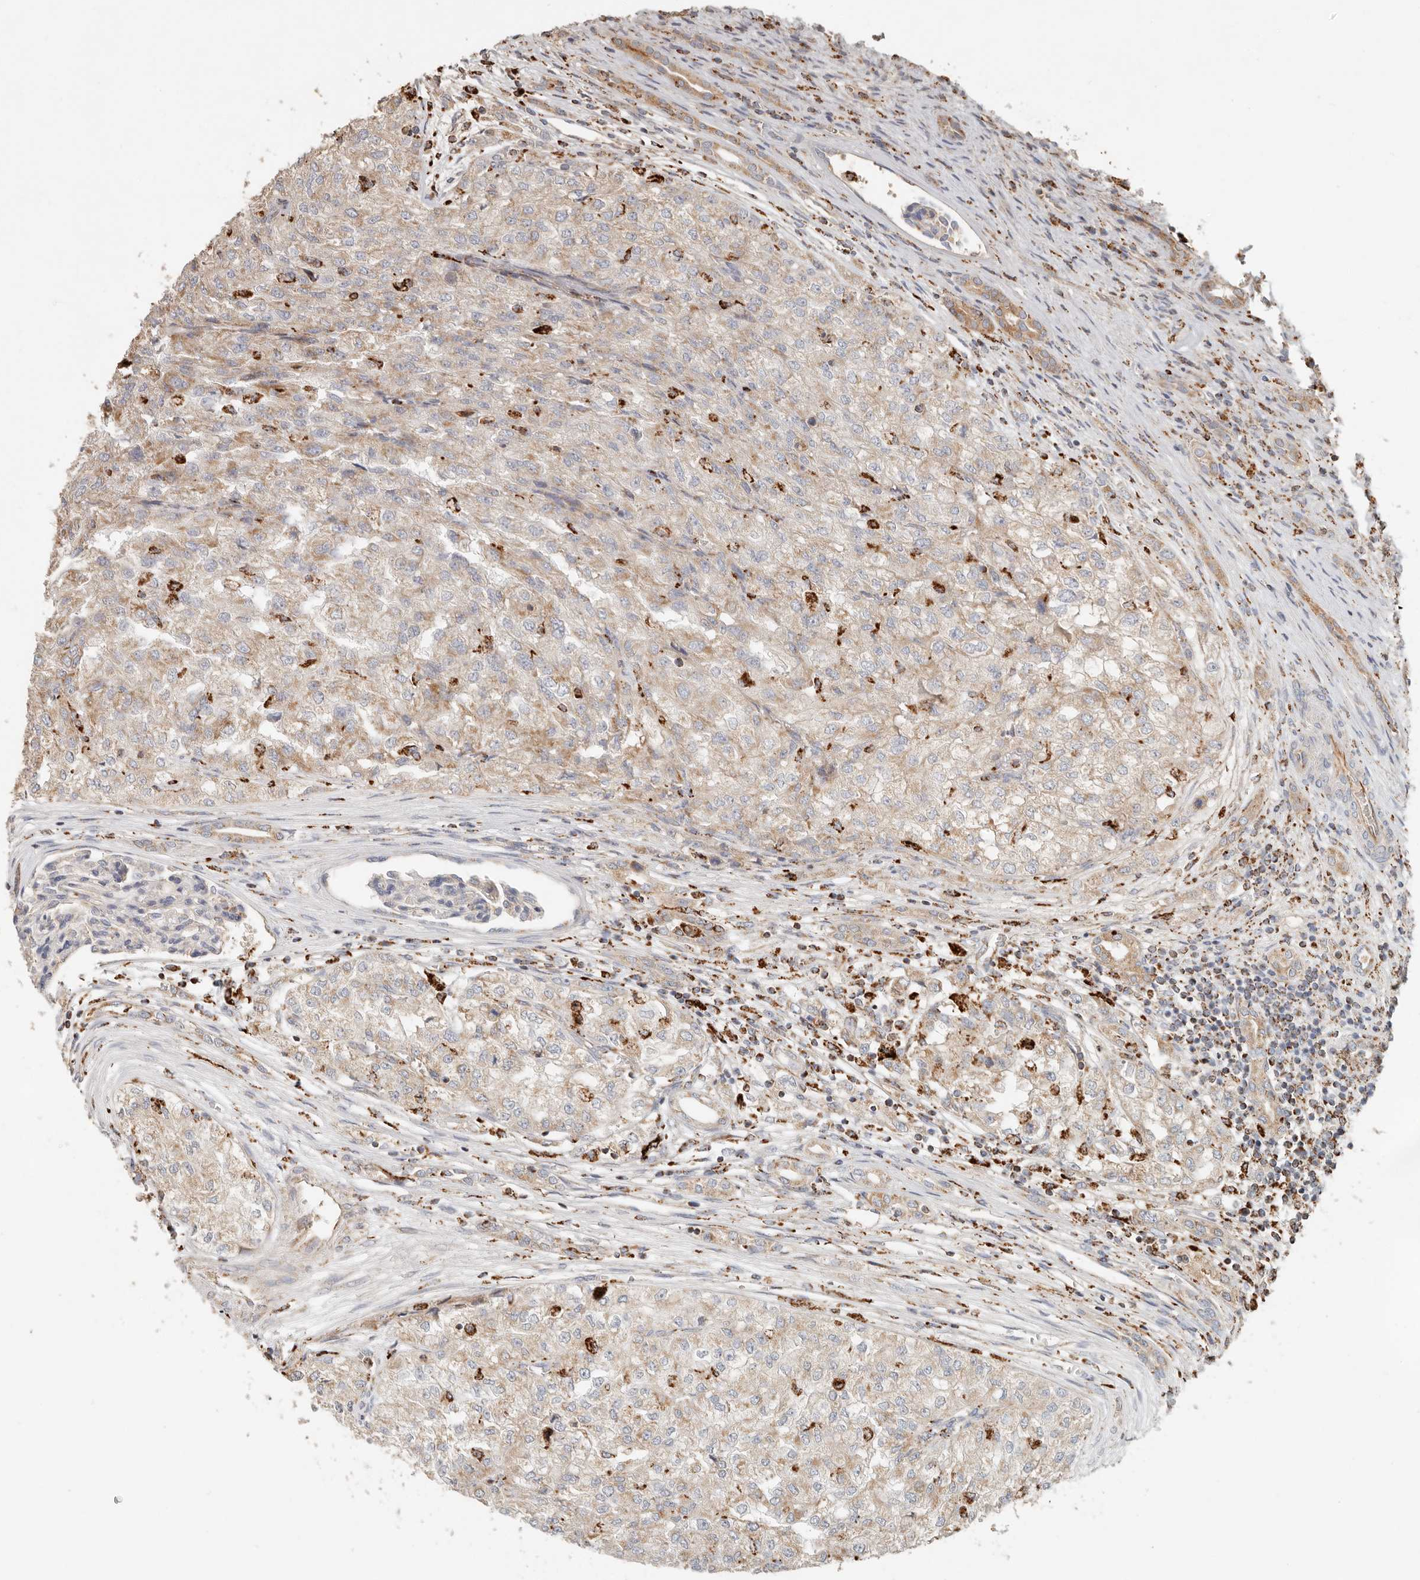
{"staining": {"intensity": "weak", "quantity": "25%-75%", "location": "cytoplasmic/membranous"}, "tissue": "renal cancer", "cell_type": "Tumor cells", "image_type": "cancer", "snomed": [{"axis": "morphology", "description": "Adenocarcinoma, NOS"}, {"axis": "topography", "description": "Kidney"}], "caption": "The histopathology image shows staining of renal adenocarcinoma, revealing weak cytoplasmic/membranous protein positivity (brown color) within tumor cells.", "gene": "ARHGEF10L", "patient": {"sex": "female", "age": 54}}